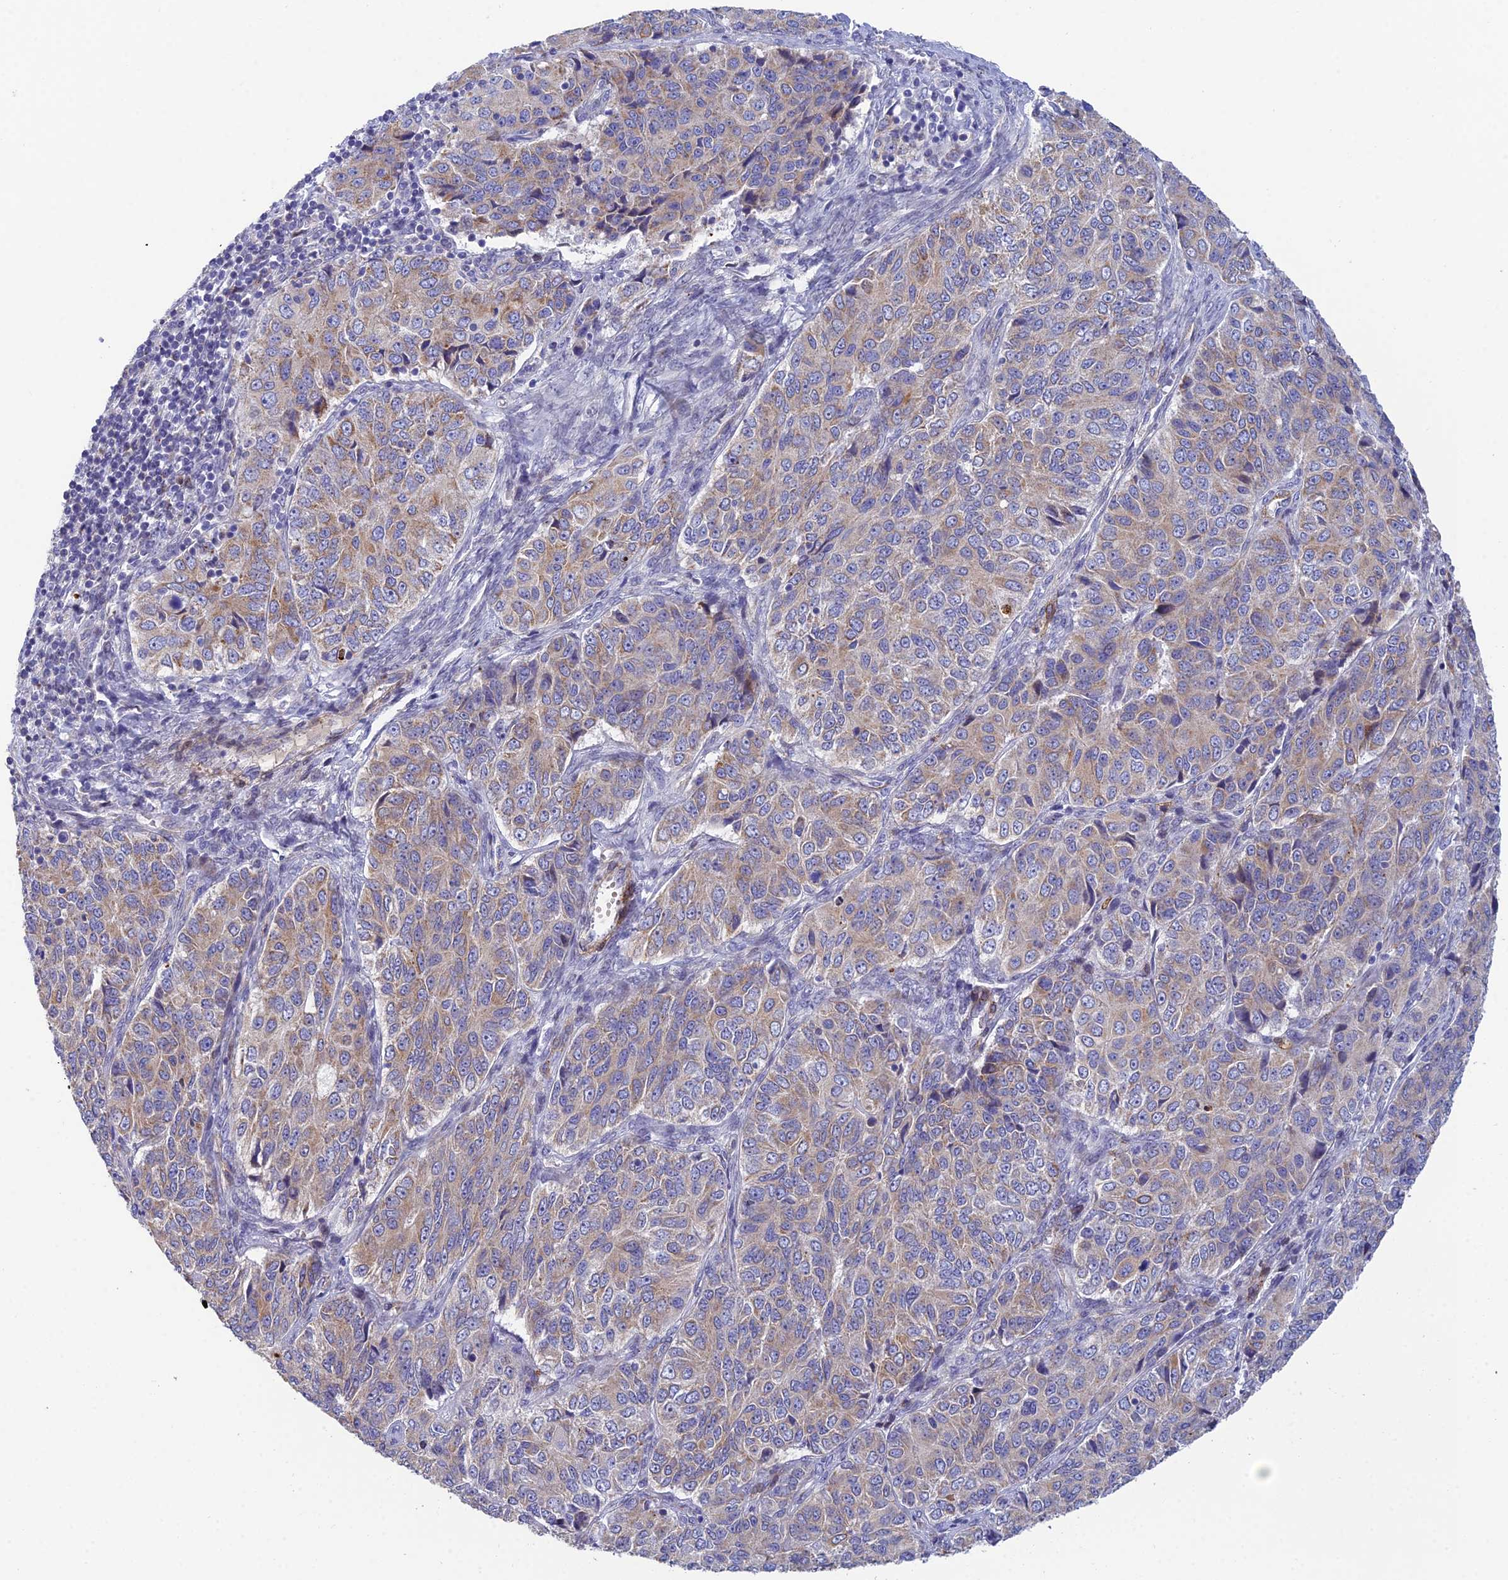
{"staining": {"intensity": "weak", "quantity": "25%-75%", "location": "cytoplasmic/membranous"}, "tissue": "ovarian cancer", "cell_type": "Tumor cells", "image_type": "cancer", "snomed": [{"axis": "morphology", "description": "Carcinoma, endometroid"}, {"axis": "topography", "description": "Ovary"}], "caption": "Ovarian cancer tissue demonstrates weak cytoplasmic/membranous positivity in about 25%-75% of tumor cells, visualized by immunohistochemistry.", "gene": "CSPG4", "patient": {"sex": "female", "age": 51}}